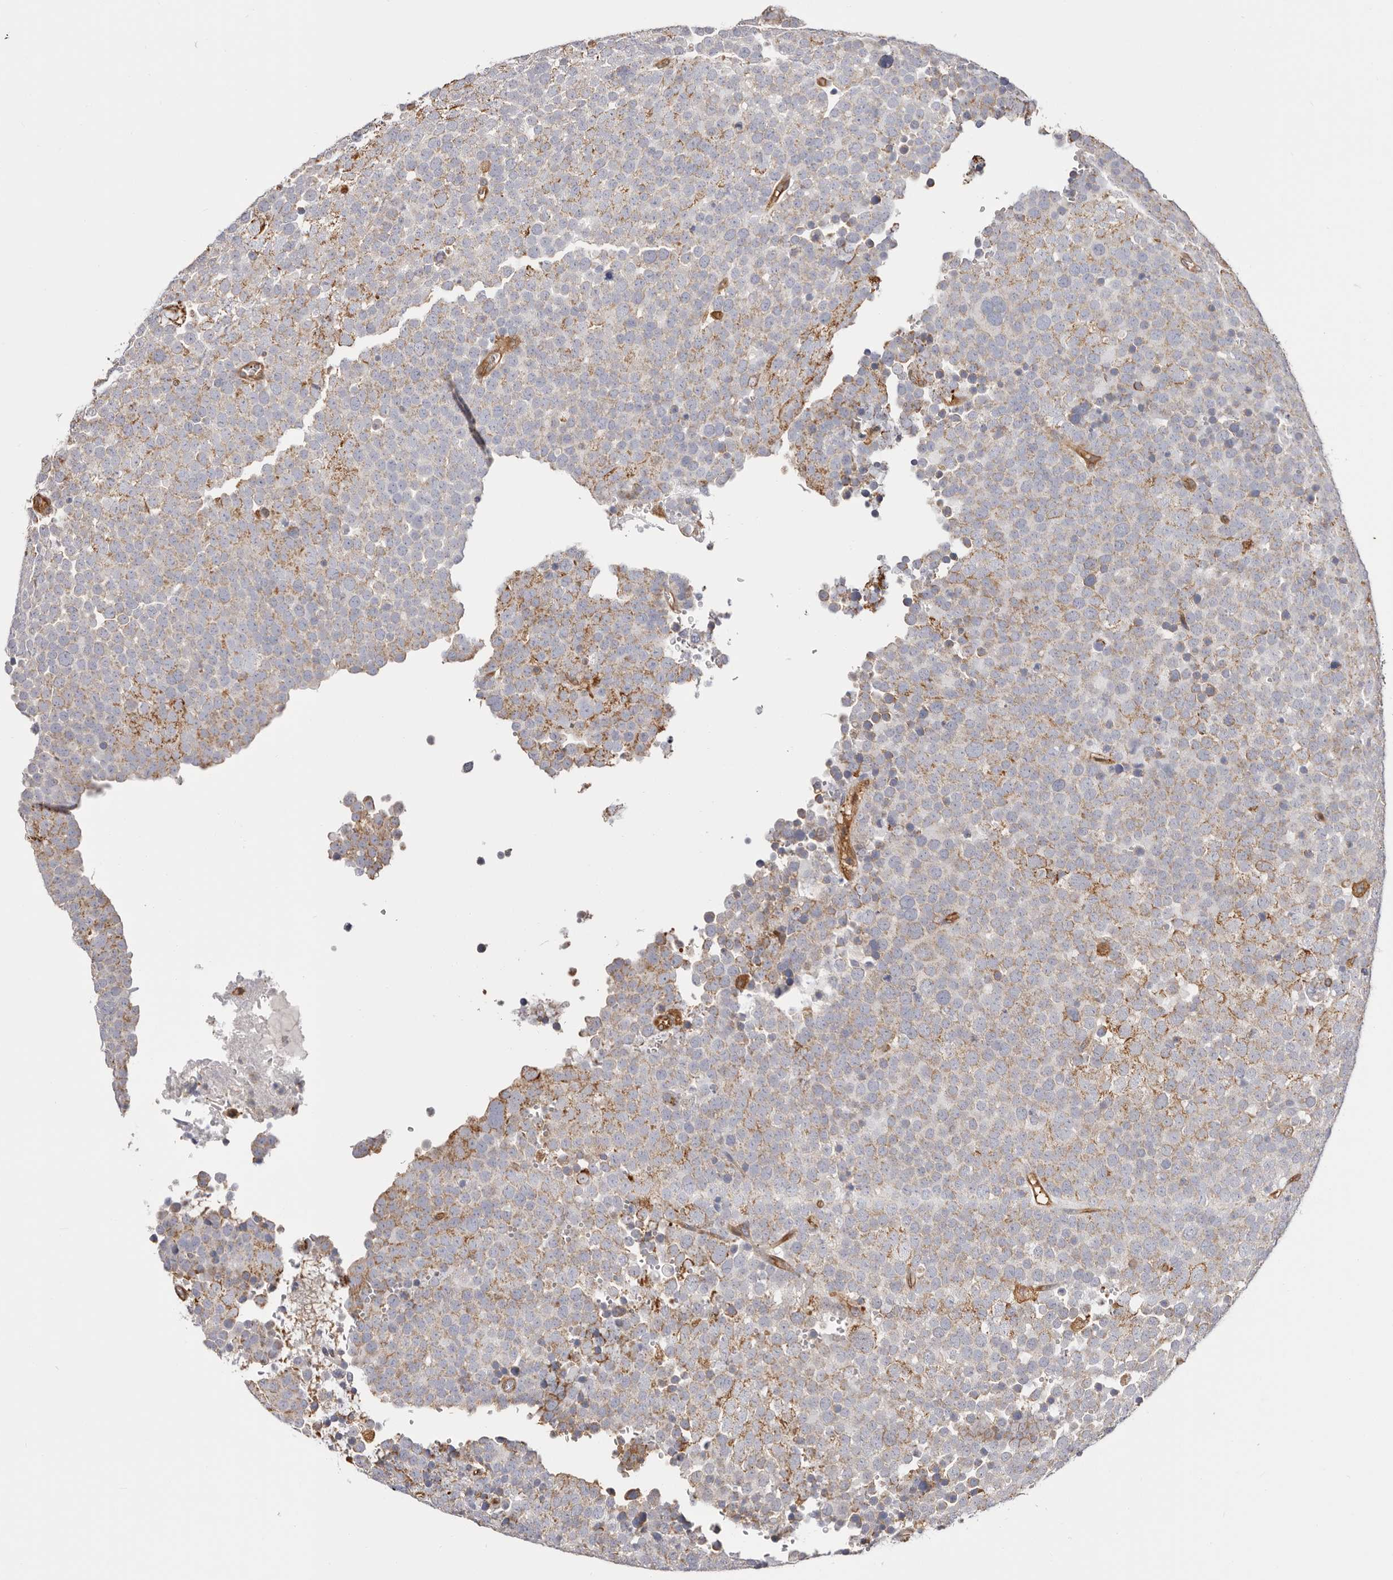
{"staining": {"intensity": "moderate", "quantity": "<25%", "location": "cytoplasmic/membranous"}, "tissue": "testis cancer", "cell_type": "Tumor cells", "image_type": "cancer", "snomed": [{"axis": "morphology", "description": "Seminoma, NOS"}, {"axis": "topography", "description": "Testis"}], "caption": "Brown immunohistochemical staining in testis cancer (seminoma) demonstrates moderate cytoplasmic/membranous positivity in about <25% of tumor cells. (DAB (3,3'-diaminobenzidine) = brown stain, brightfield microscopy at high magnification).", "gene": "LAP3", "patient": {"sex": "male", "age": 71}}